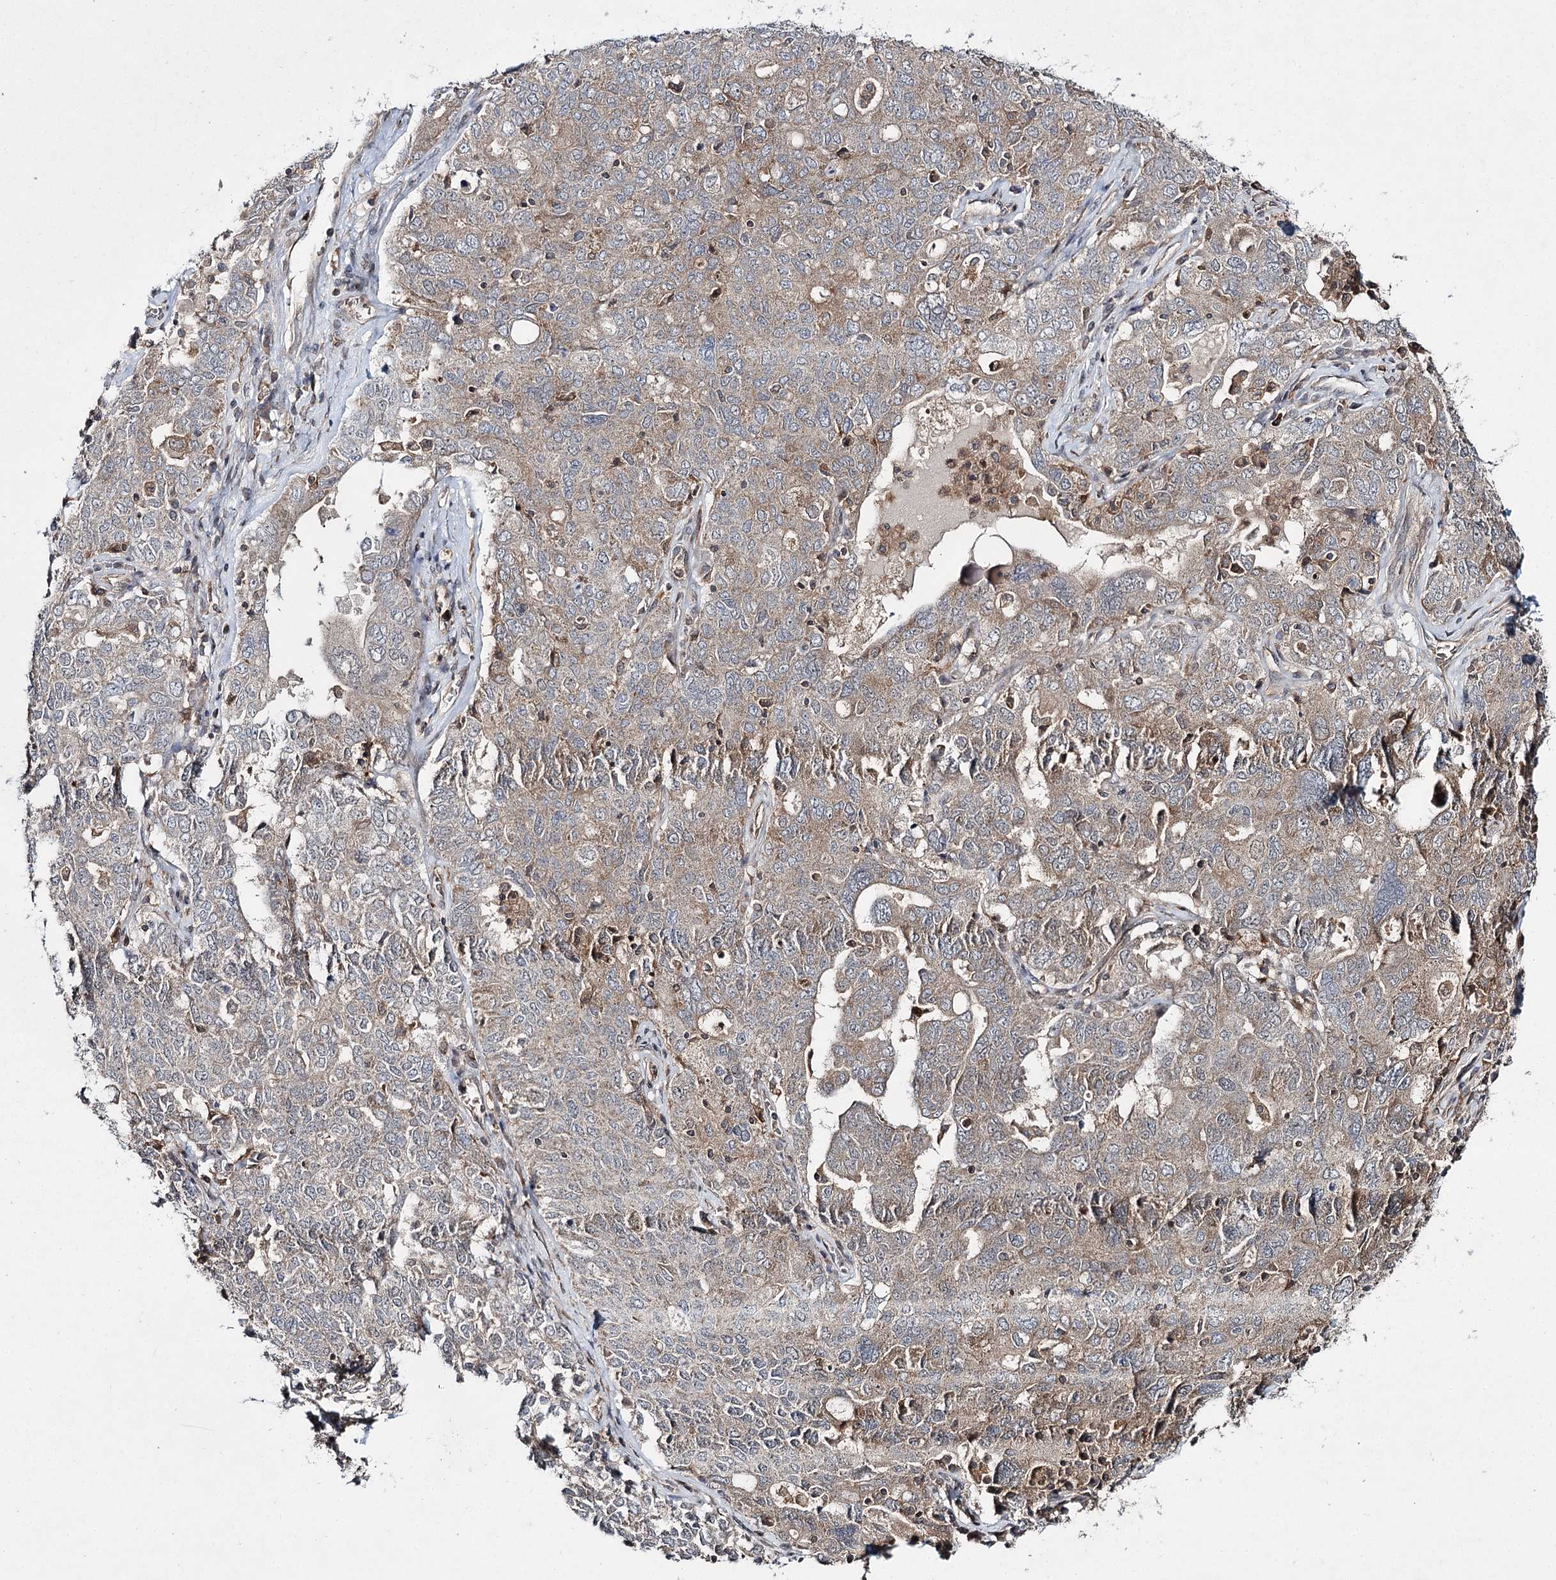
{"staining": {"intensity": "weak", "quantity": ">75%", "location": "cytoplasmic/membranous"}, "tissue": "ovarian cancer", "cell_type": "Tumor cells", "image_type": "cancer", "snomed": [{"axis": "morphology", "description": "Carcinoma, endometroid"}, {"axis": "topography", "description": "Ovary"}], "caption": "Brown immunohistochemical staining in ovarian cancer reveals weak cytoplasmic/membranous staining in approximately >75% of tumor cells.", "gene": "WDR44", "patient": {"sex": "female", "age": 62}}